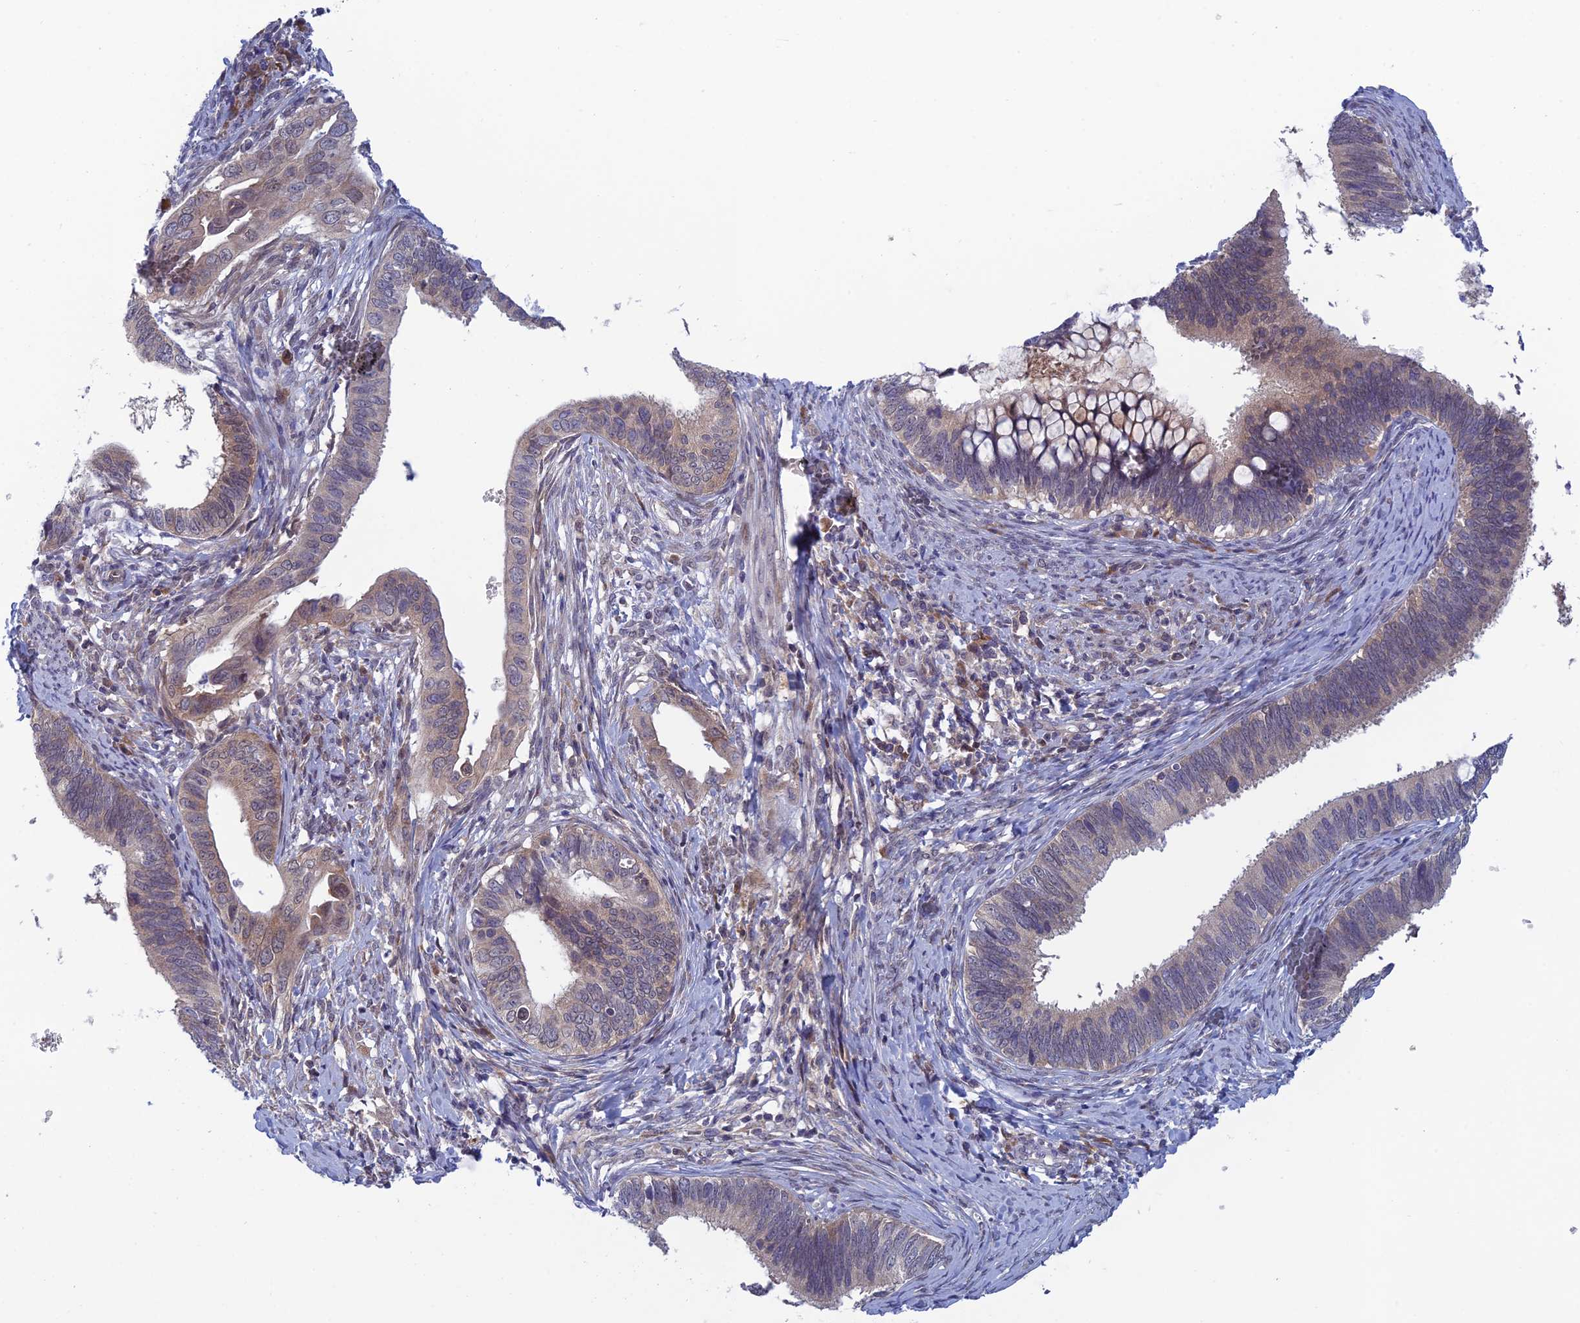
{"staining": {"intensity": "weak", "quantity": "<25%", "location": "cytoplasmic/membranous"}, "tissue": "cervical cancer", "cell_type": "Tumor cells", "image_type": "cancer", "snomed": [{"axis": "morphology", "description": "Adenocarcinoma, NOS"}, {"axis": "topography", "description": "Cervix"}], "caption": "IHC image of neoplastic tissue: human cervical cancer stained with DAB reveals no significant protein expression in tumor cells.", "gene": "SRA1", "patient": {"sex": "female", "age": 42}}